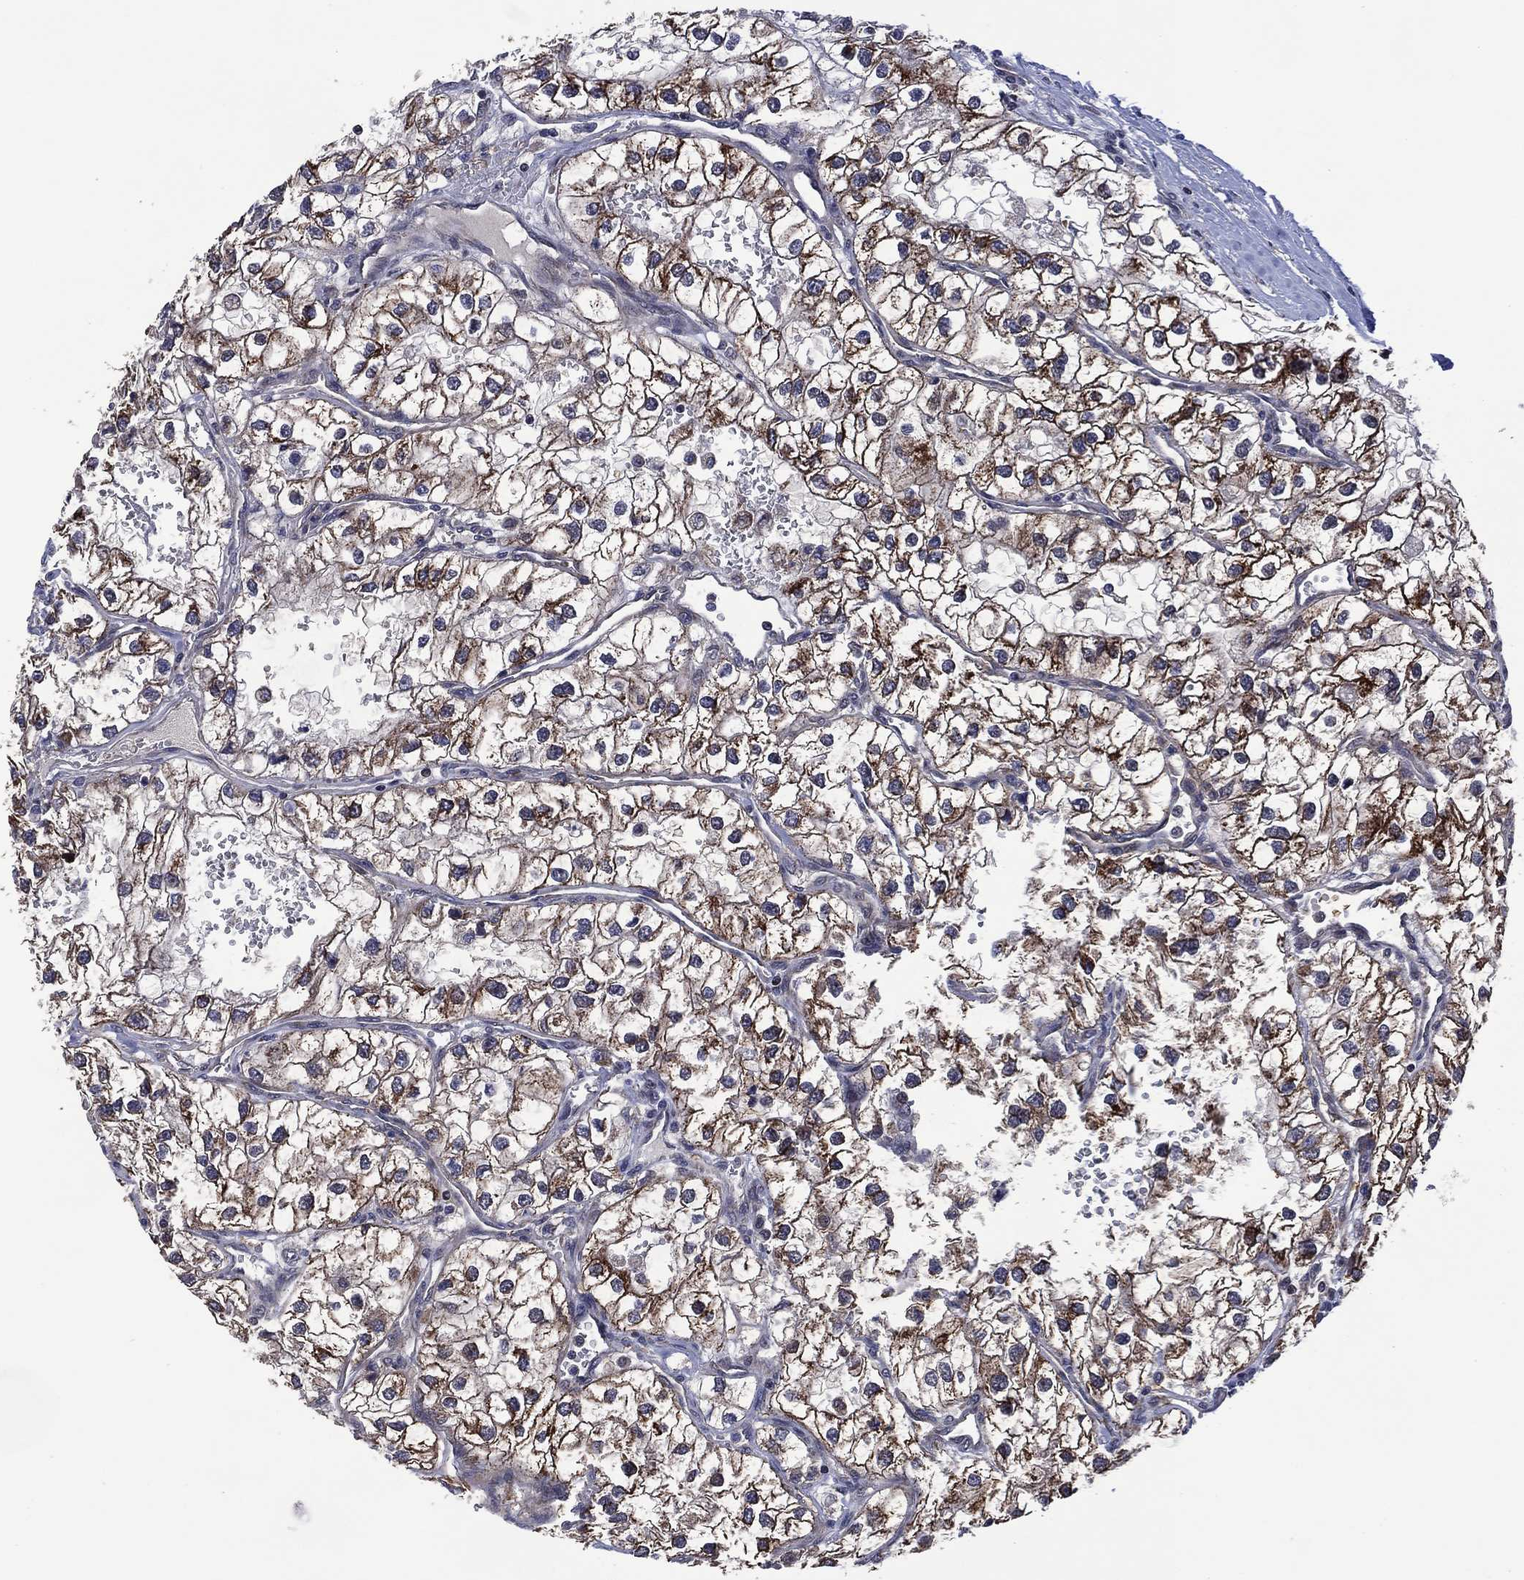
{"staining": {"intensity": "moderate", "quantity": ">75%", "location": "cytoplasmic/membranous"}, "tissue": "renal cancer", "cell_type": "Tumor cells", "image_type": "cancer", "snomed": [{"axis": "morphology", "description": "Adenocarcinoma, NOS"}, {"axis": "topography", "description": "Kidney"}], "caption": "A medium amount of moderate cytoplasmic/membranous staining is appreciated in about >75% of tumor cells in renal cancer (adenocarcinoma) tissue.", "gene": "HTD2", "patient": {"sex": "male", "age": 59}}